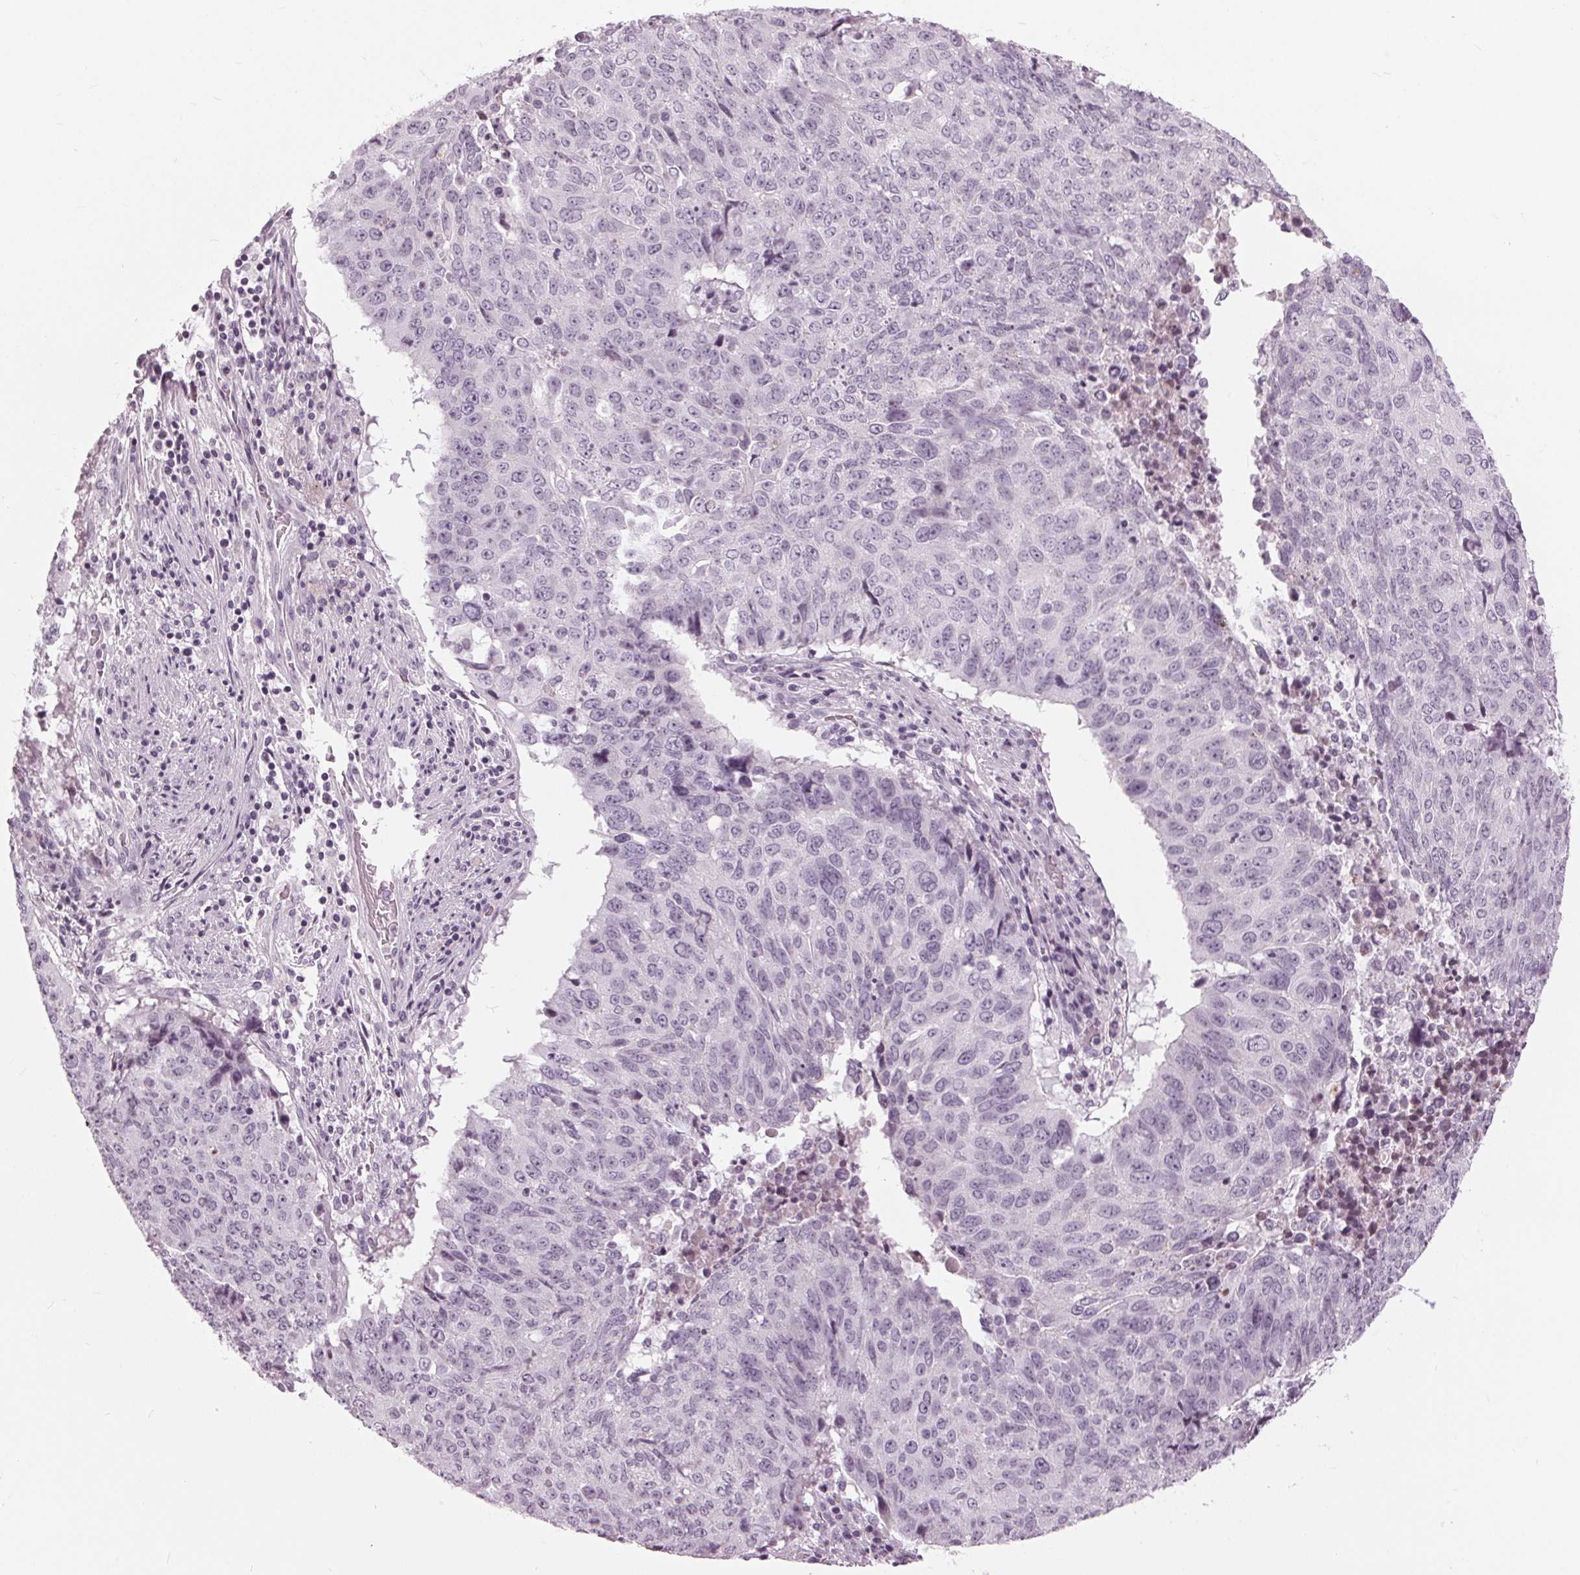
{"staining": {"intensity": "negative", "quantity": "none", "location": "none"}, "tissue": "lung cancer", "cell_type": "Tumor cells", "image_type": "cancer", "snomed": [{"axis": "morphology", "description": "Normal tissue, NOS"}, {"axis": "morphology", "description": "Squamous cell carcinoma, NOS"}, {"axis": "topography", "description": "Bronchus"}, {"axis": "topography", "description": "Lung"}], "caption": "Tumor cells show no significant protein staining in lung squamous cell carcinoma.", "gene": "SLC9A4", "patient": {"sex": "male", "age": 64}}